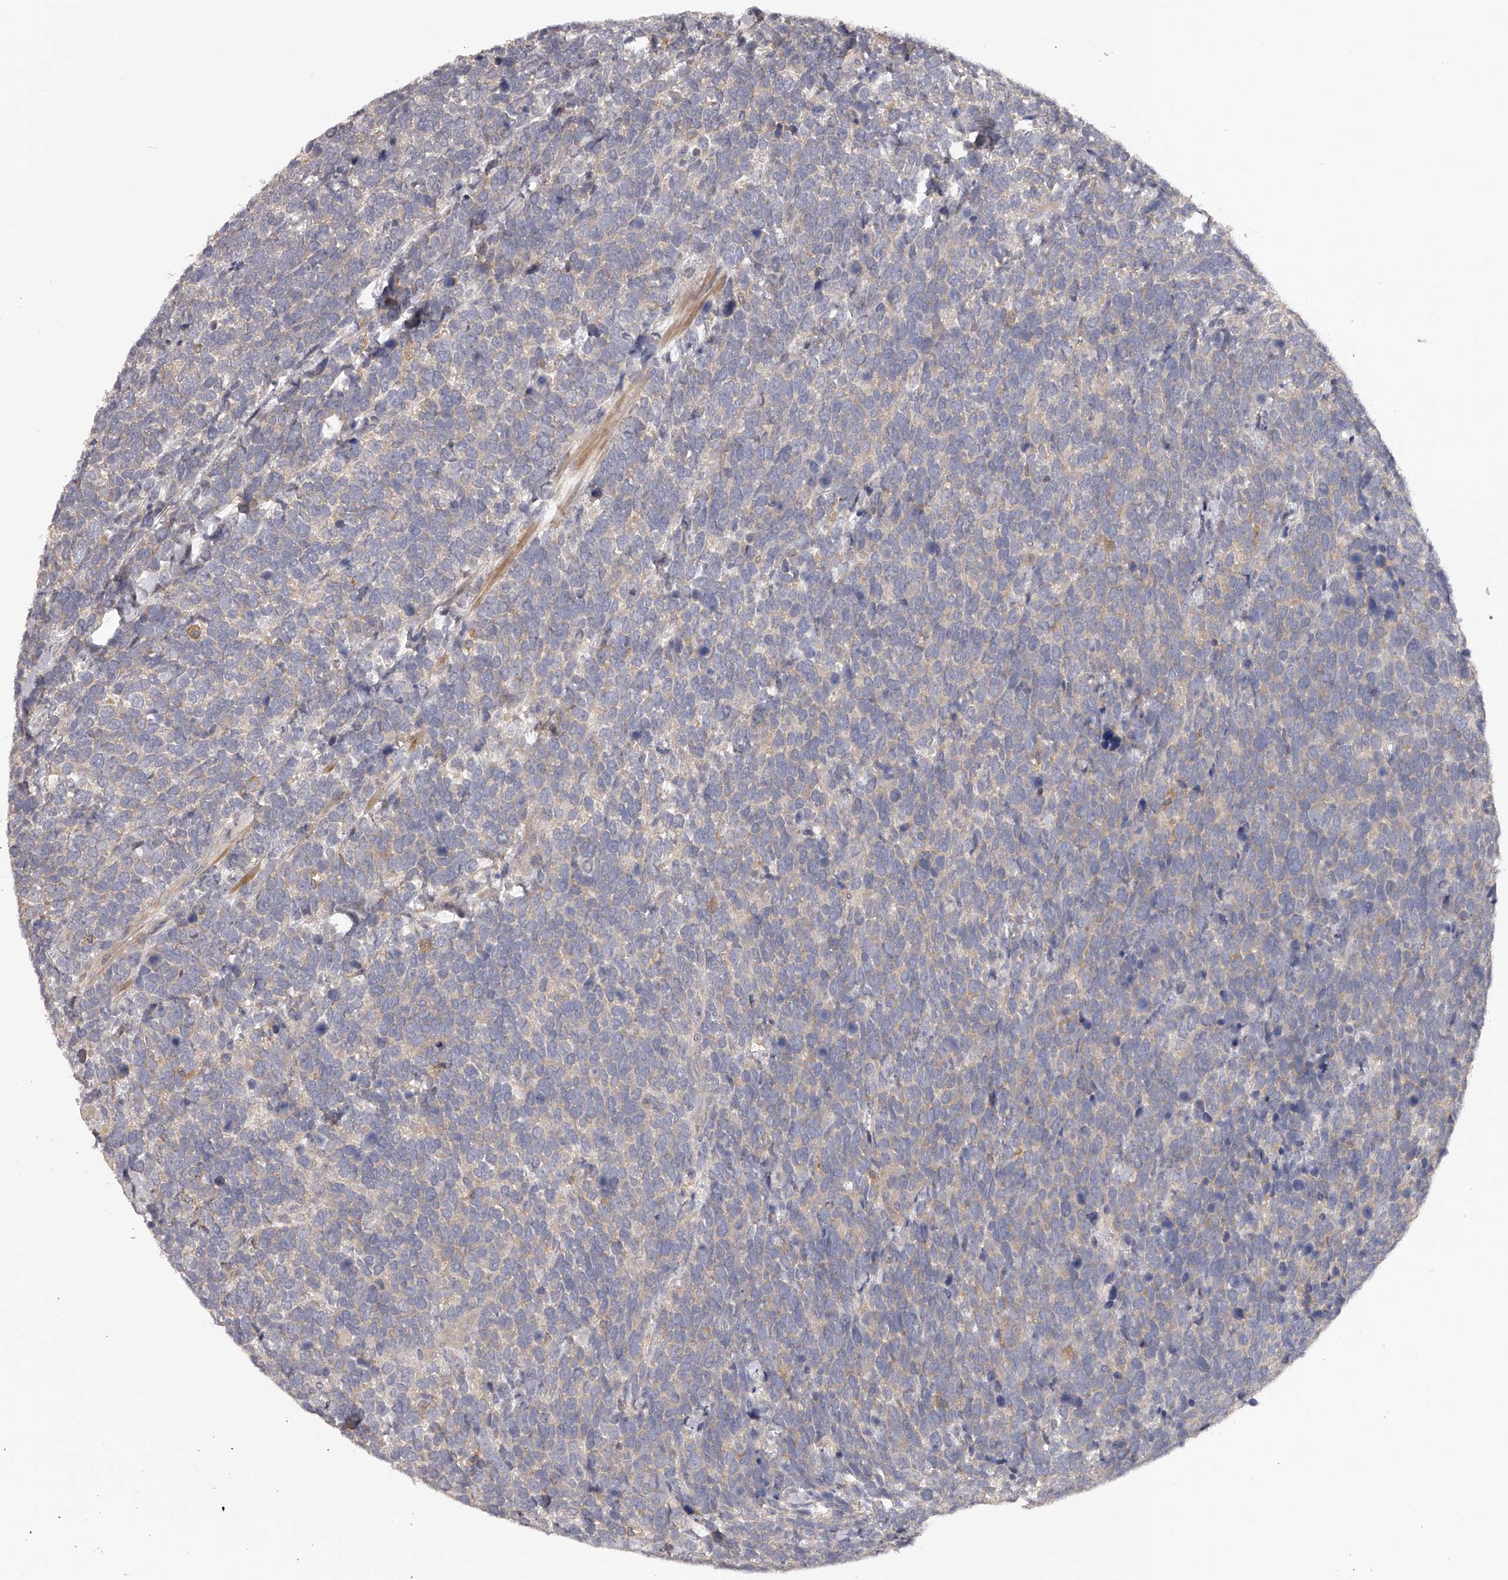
{"staining": {"intensity": "negative", "quantity": "none", "location": "none"}, "tissue": "urothelial cancer", "cell_type": "Tumor cells", "image_type": "cancer", "snomed": [{"axis": "morphology", "description": "Urothelial carcinoma, High grade"}, {"axis": "topography", "description": "Urinary bladder"}], "caption": "Immunohistochemistry (IHC) photomicrograph of neoplastic tissue: human high-grade urothelial carcinoma stained with DAB (3,3'-diaminobenzidine) demonstrates no significant protein positivity in tumor cells. (DAB (3,3'-diaminobenzidine) immunohistochemistry (IHC), high magnification).", "gene": "TNN", "patient": {"sex": "female", "age": 82}}